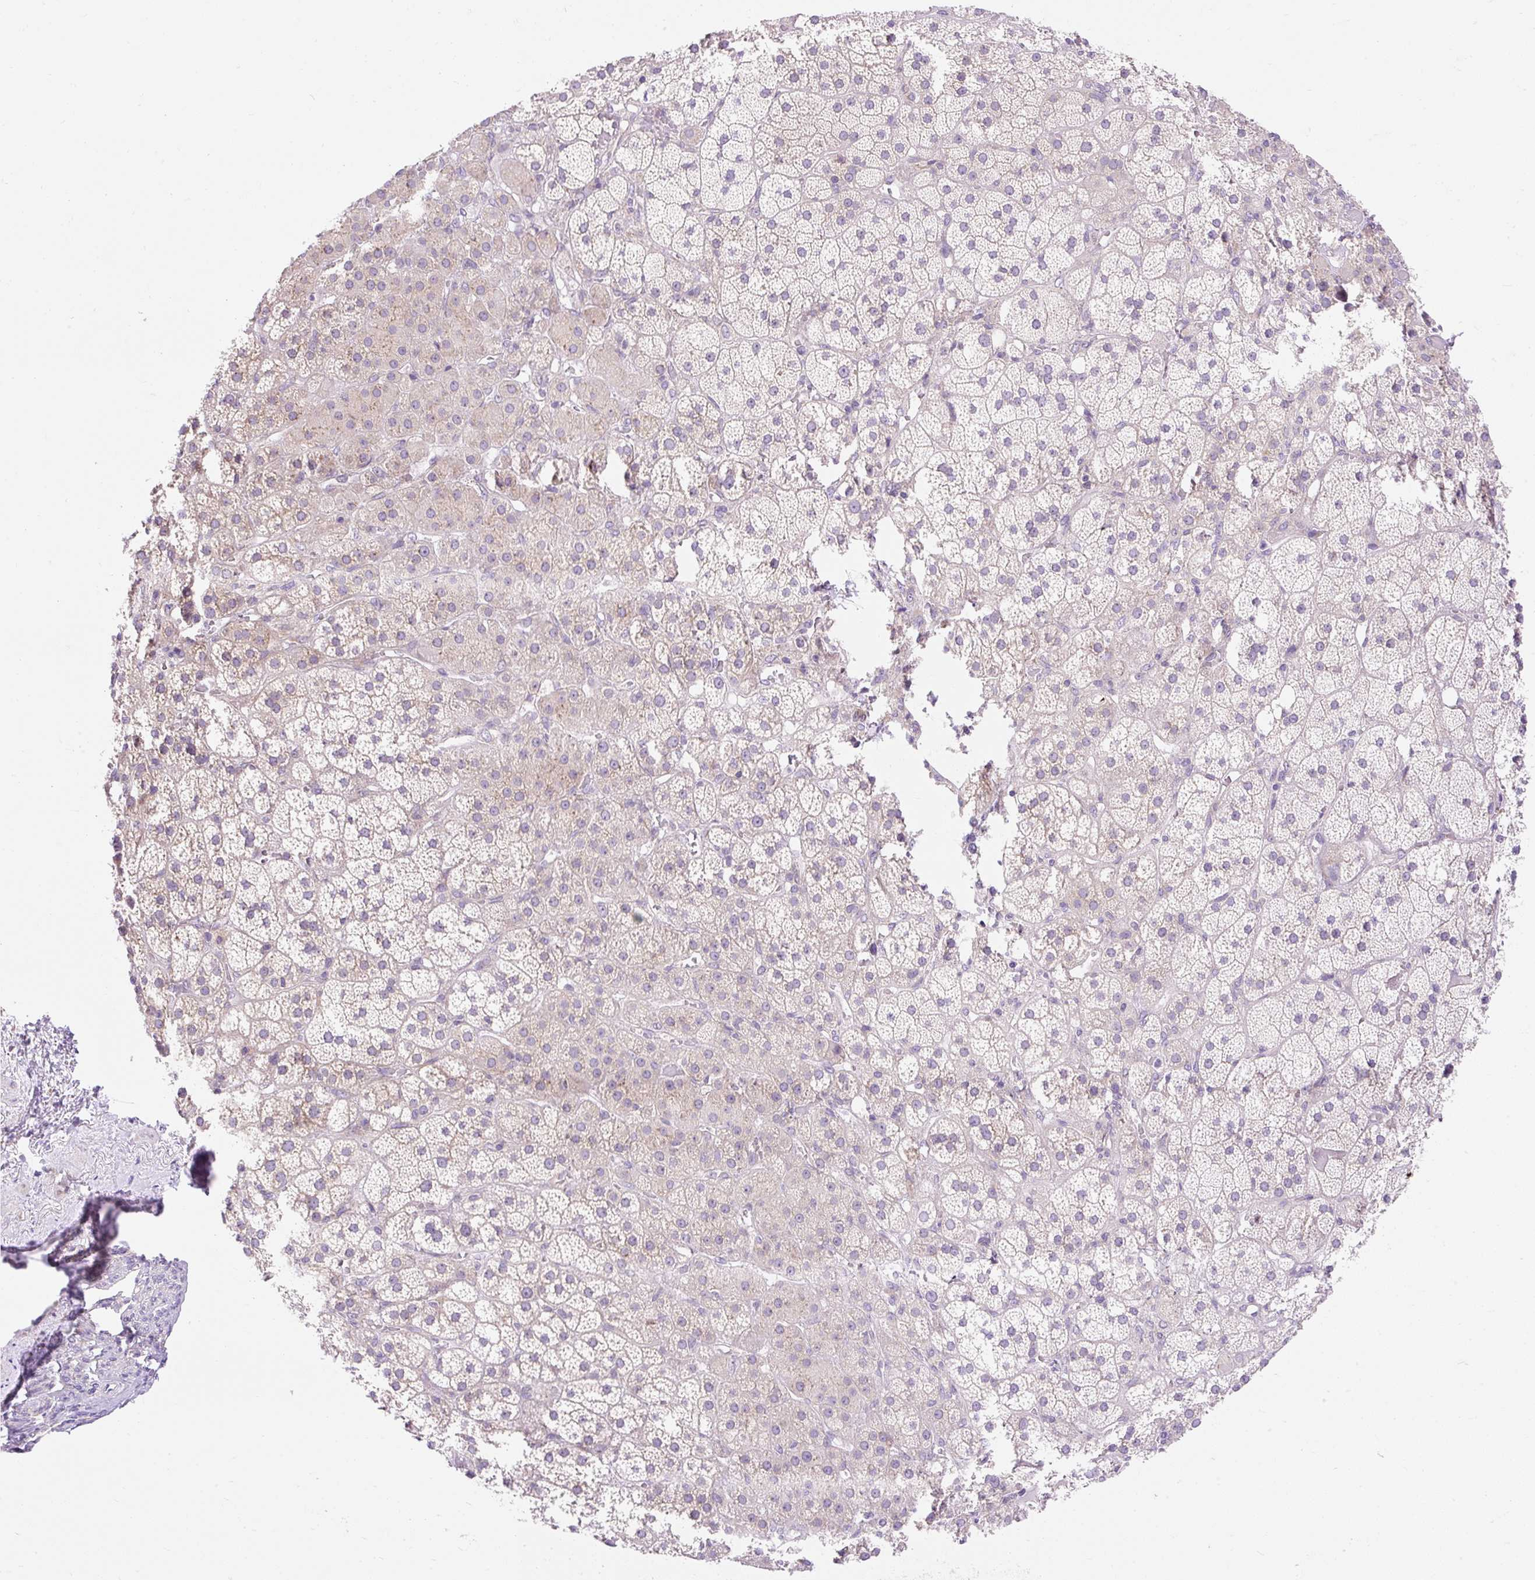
{"staining": {"intensity": "weak", "quantity": "25%-75%", "location": "cytoplasmic/membranous"}, "tissue": "adrenal gland", "cell_type": "Glandular cells", "image_type": "normal", "snomed": [{"axis": "morphology", "description": "Normal tissue, NOS"}, {"axis": "topography", "description": "Adrenal gland"}], "caption": "A histopathology image showing weak cytoplasmic/membranous staining in about 25%-75% of glandular cells in unremarkable adrenal gland, as visualized by brown immunohistochemical staining.", "gene": "GPR45", "patient": {"sex": "male", "age": 57}}